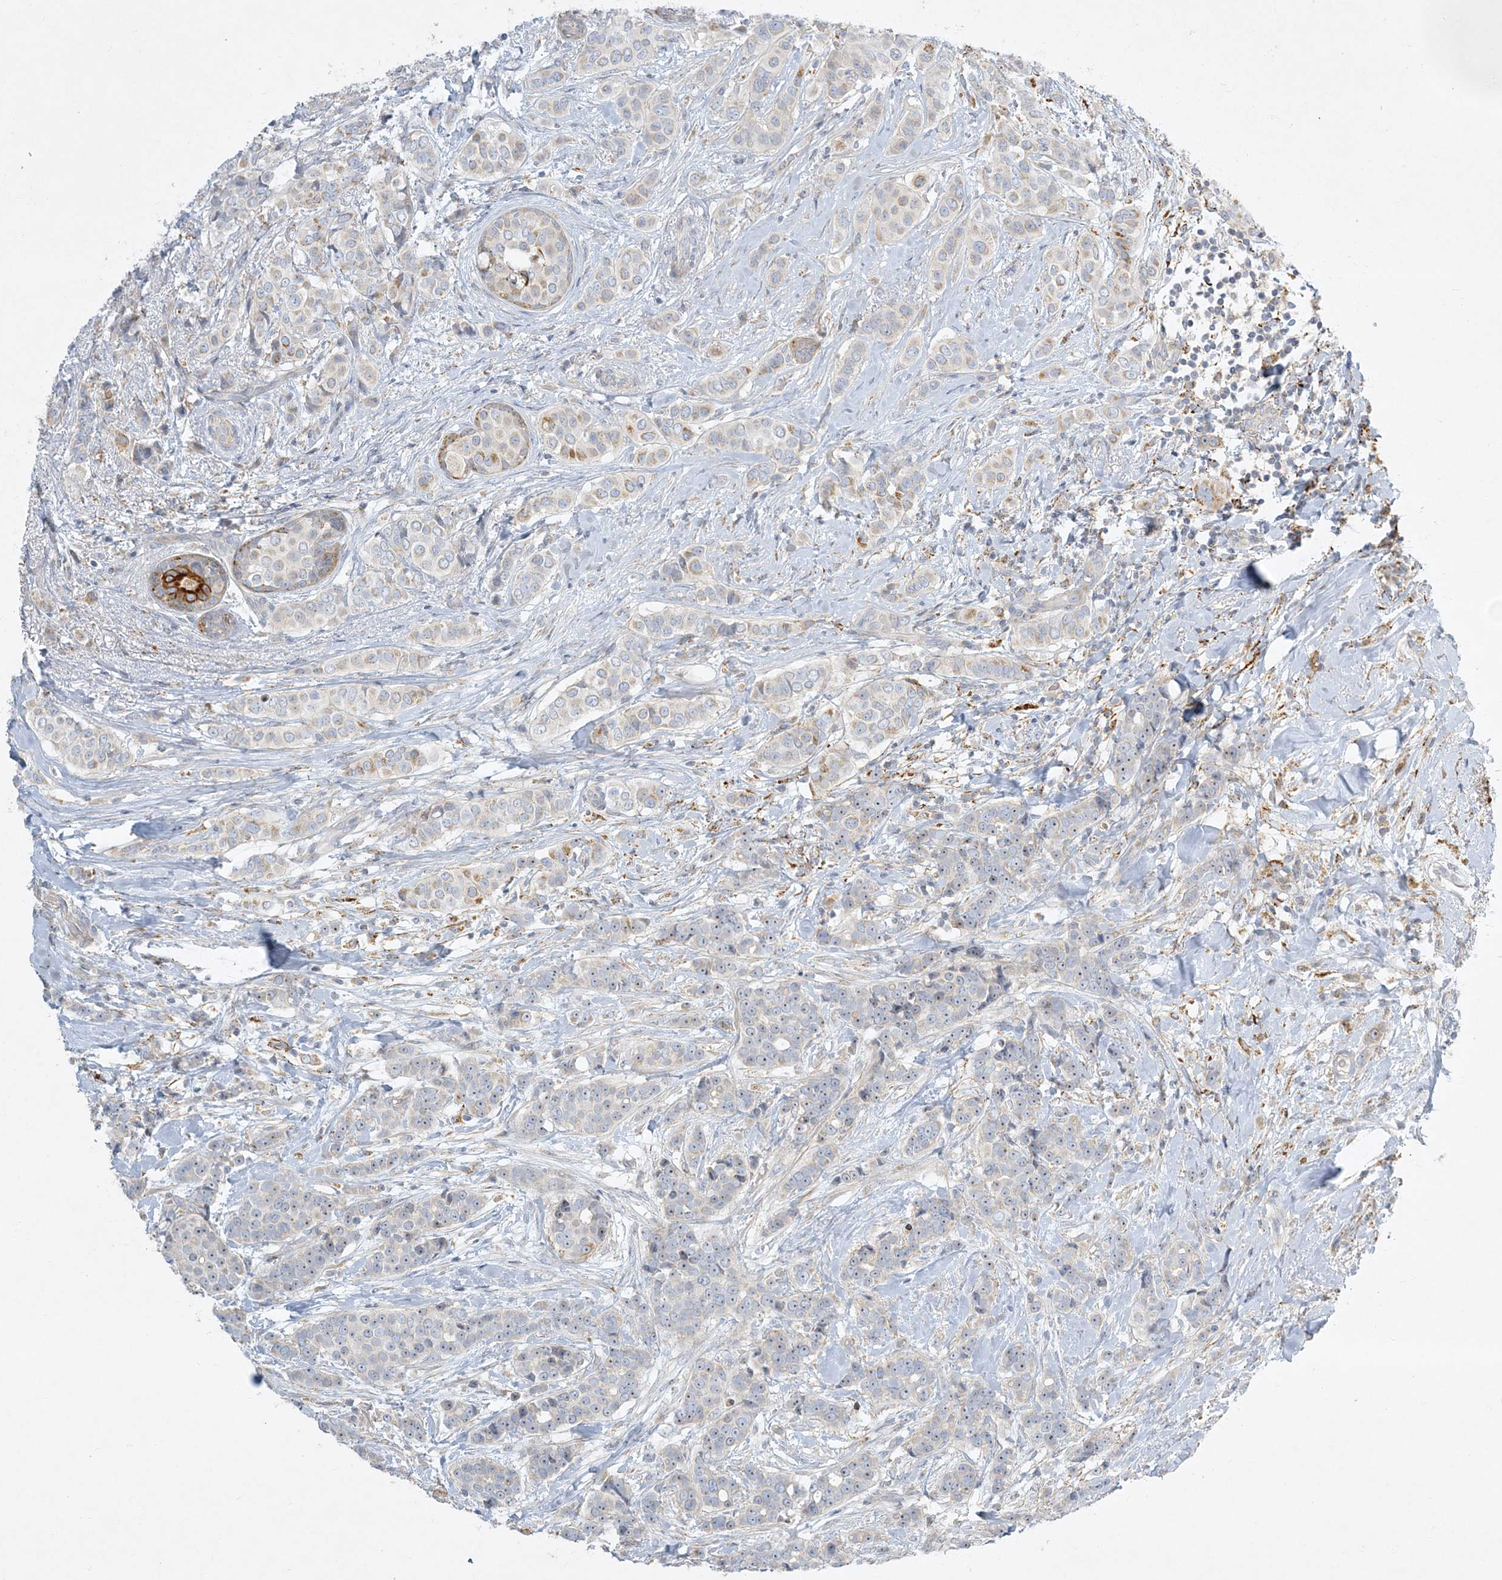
{"staining": {"intensity": "weak", "quantity": "<25%", "location": "cytoplasmic/membranous"}, "tissue": "breast cancer", "cell_type": "Tumor cells", "image_type": "cancer", "snomed": [{"axis": "morphology", "description": "Lobular carcinoma"}, {"axis": "topography", "description": "Breast"}], "caption": "A histopathology image of breast cancer (lobular carcinoma) stained for a protein demonstrates no brown staining in tumor cells.", "gene": "LTN1", "patient": {"sex": "female", "age": 51}}